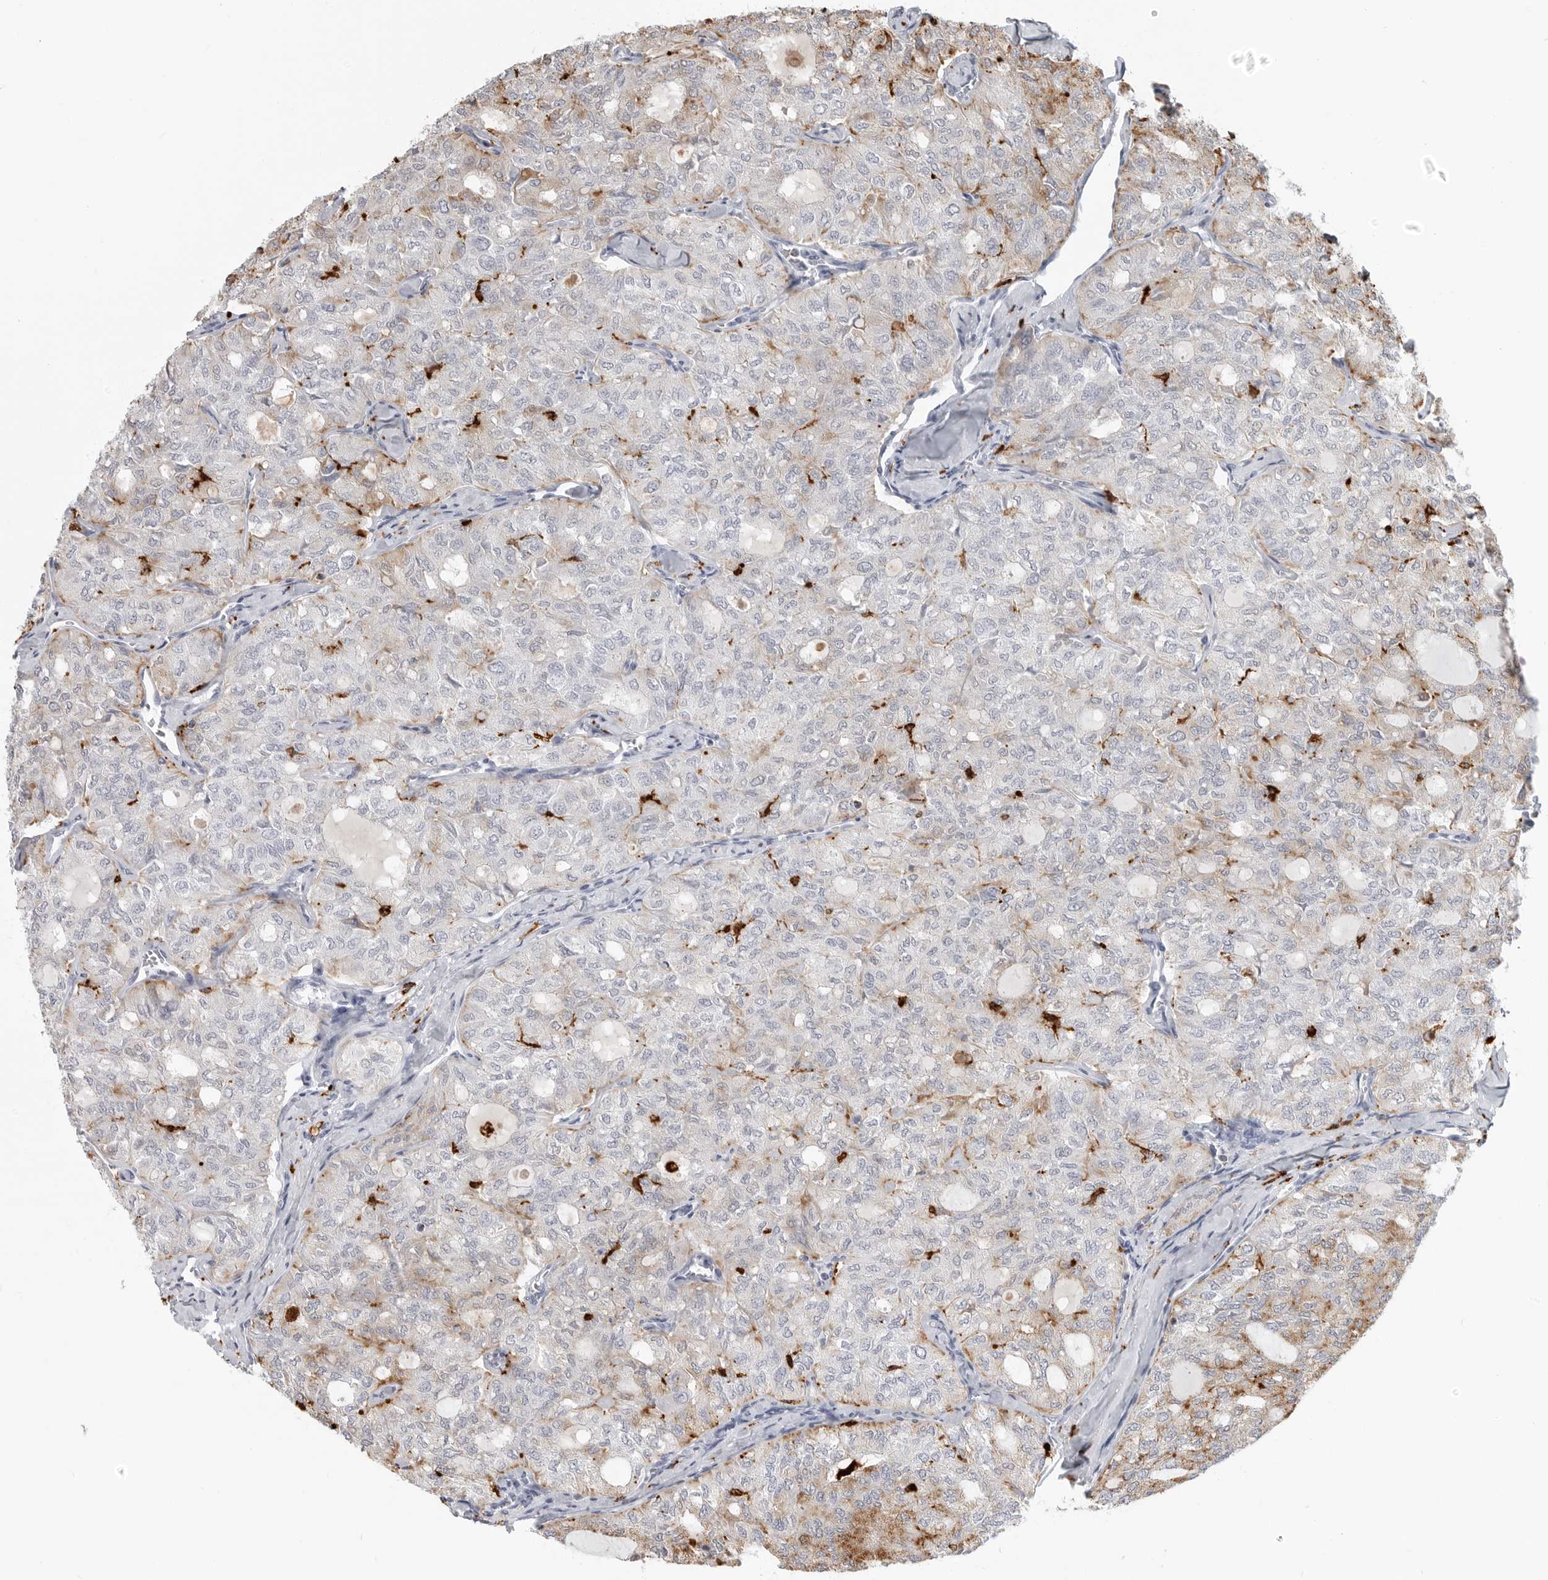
{"staining": {"intensity": "moderate", "quantity": "<25%", "location": "cytoplasmic/membranous"}, "tissue": "thyroid cancer", "cell_type": "Tumor cells", "image_type": "cancer", "snomed": [{"axis": "morphology", "description": "Follicular adenoma carcinoma, NOS"}, {"axis": "topography", "description": "Thyroid gland"}], "caption": "Immunohistochemical staining of thyroid follicular adenoma carcinoma exhibits low levels of moderate cytoplasmic/membranous expression in approximately <25% of tumor cells.", "gene": "IFI30", "patient": {"sex": "male", "age": 75}}